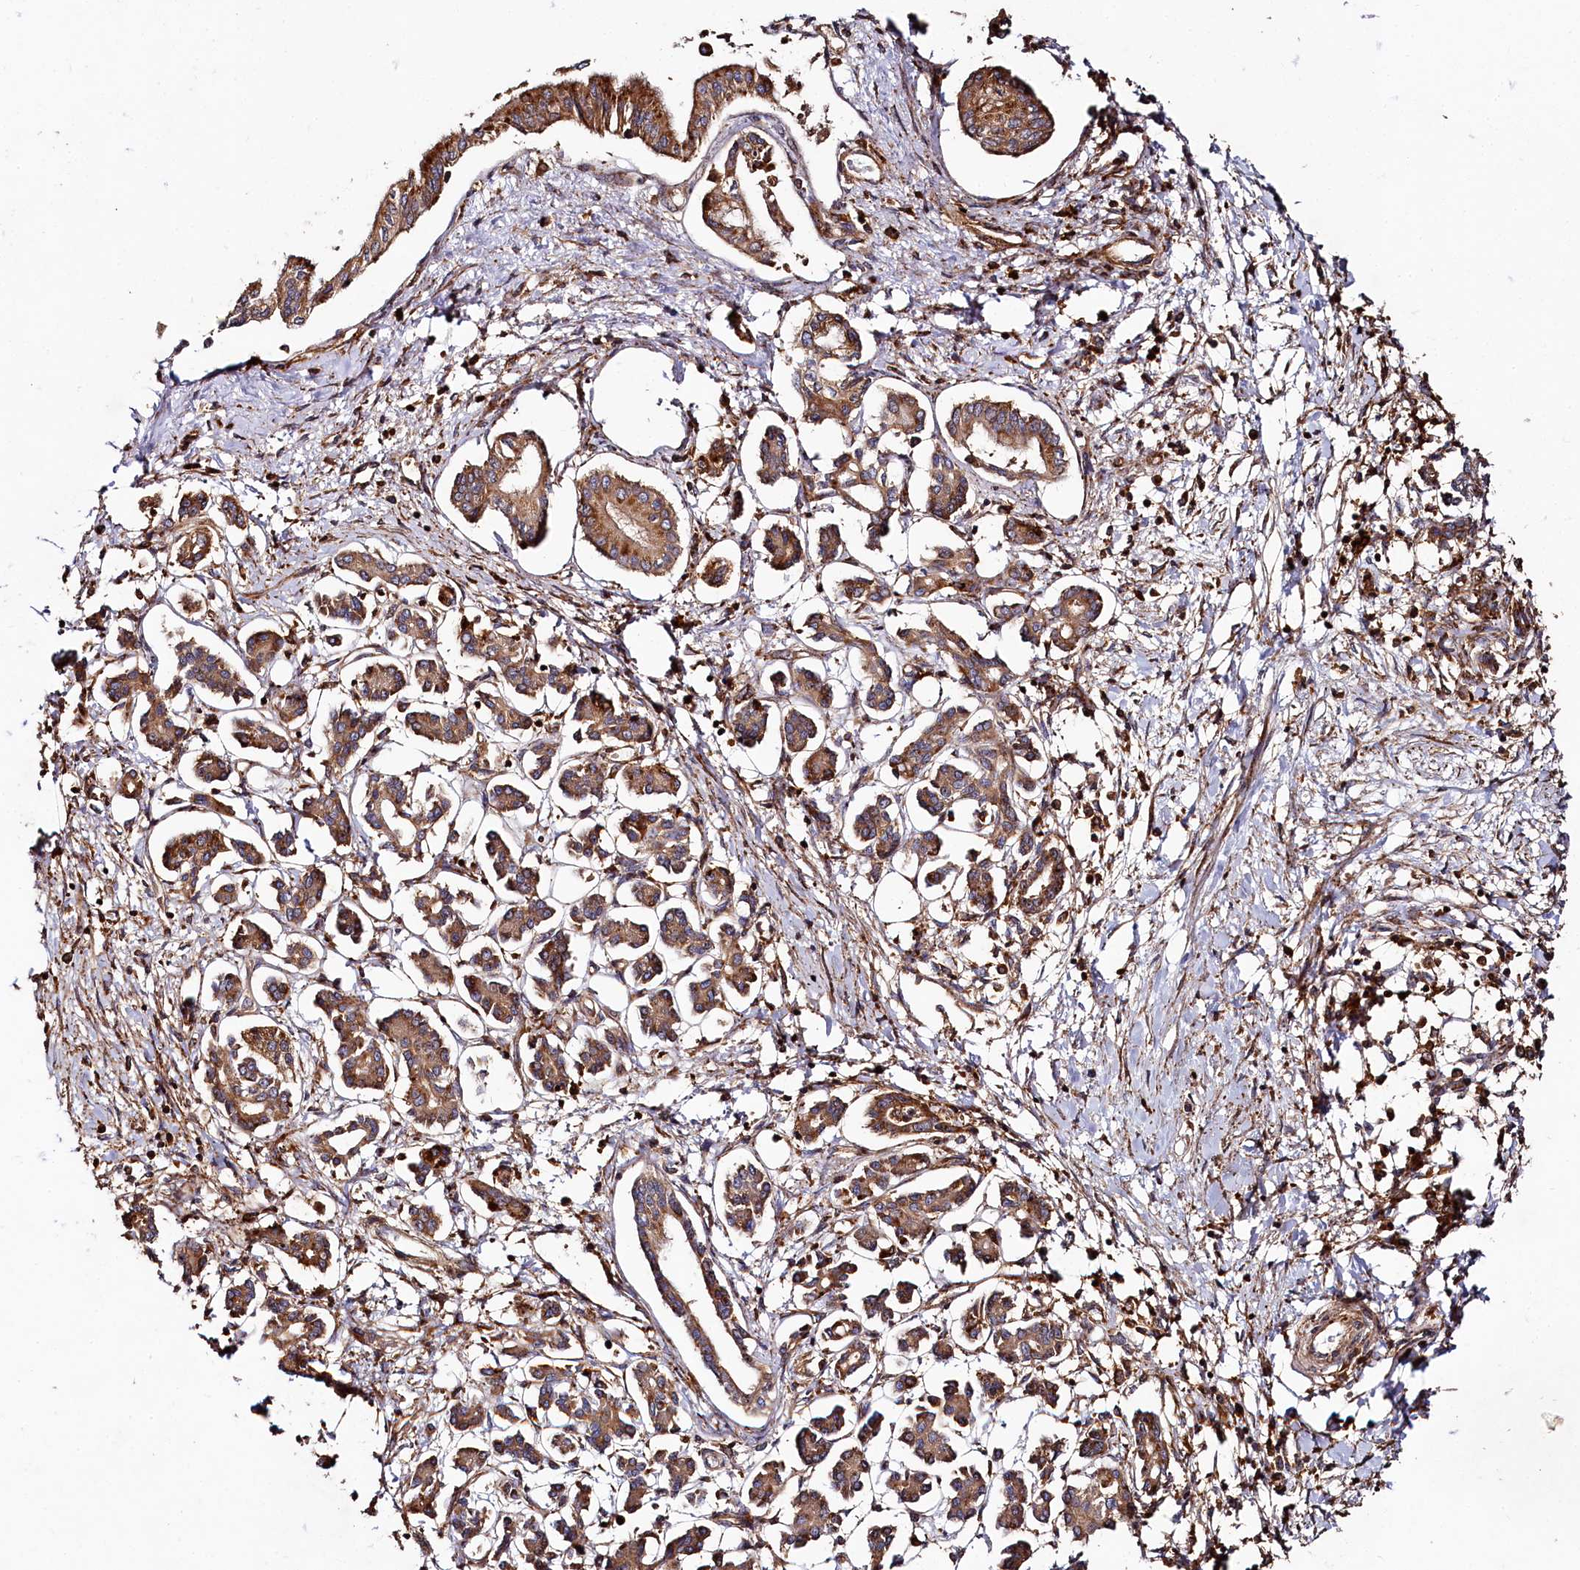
{"staining": {"intensity": "moderate", "quantity": ">75%", "location": "cytoplasmic/membranous"}, "tissue": "pancreatic cancer", "cell_type": "Tumor cells", "image_type": "cancer", "snomed": [{"axis": "morphology", "description": "Adenocarcinoma, NOS"}, {"axis": "topography", "description": "Pancreas"}], "caption": "Pancreatic adenocarcinoma stained with DAB (3,3'-diaminobenzidine) immunohistochemistry (IHC) displays medium levels of moderate cytoplasmic/membranous expression in about >75% of tumor cells.", "gene": "WDR73", "patient": {"sex": "female", "age": 50}}